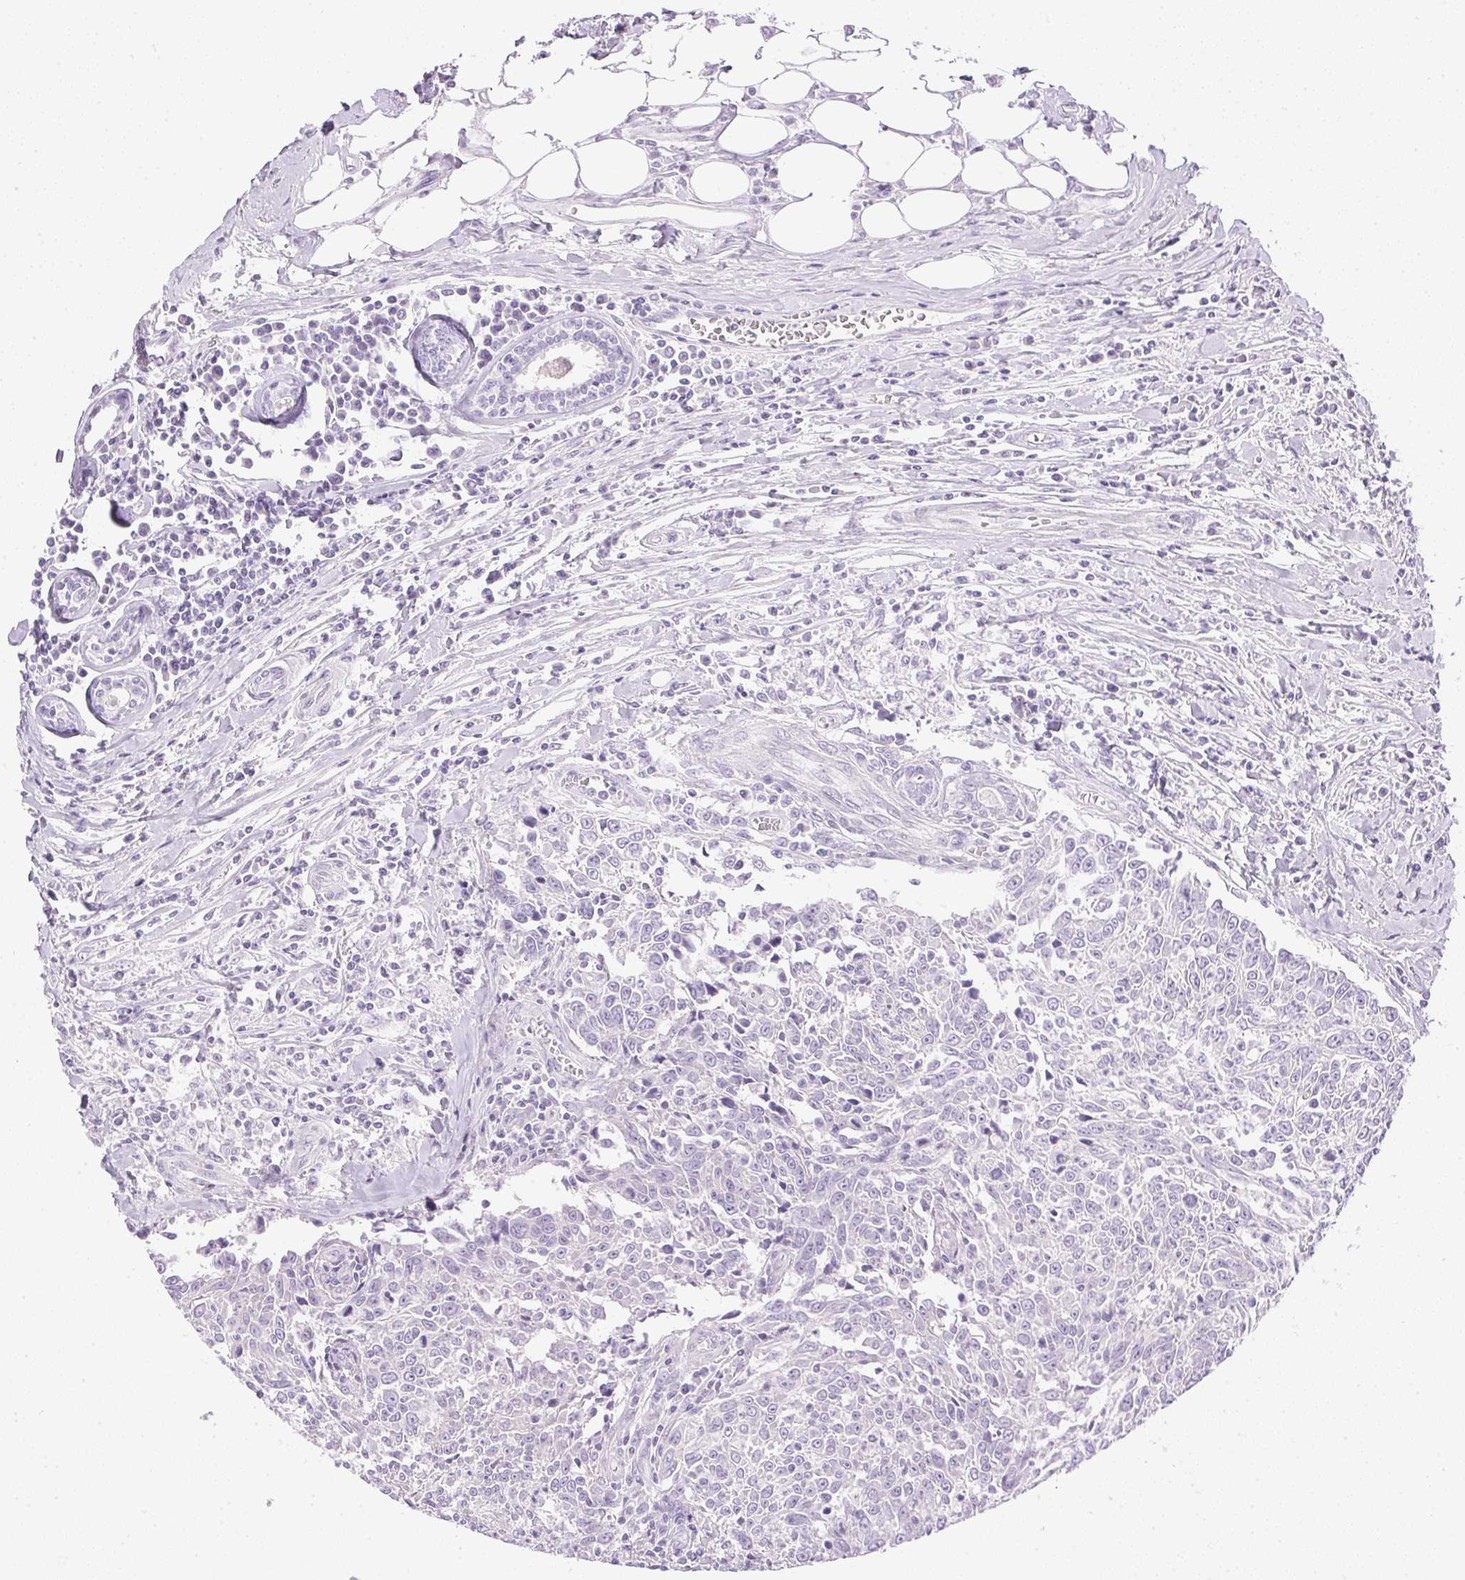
{"staining": {"intensity": "negative", "quantity": "none", "location": "none"}, "tissue": "breast cancer", "cell_type": "Tumor cells", "image_type": "cancer", "snomed": [{"axis": "morphology", "description": "Duct carcinoma"}, {"axis": "topography", "description": "Breast"}], "caption": "Human invasive ductal carcinoma (breast) stained for a protein using immunohistochemistry (IHC) demonstrates no staining in tumor cells.", "gene": "CTRL", "patient": {"sex": "female", "age": 50}}